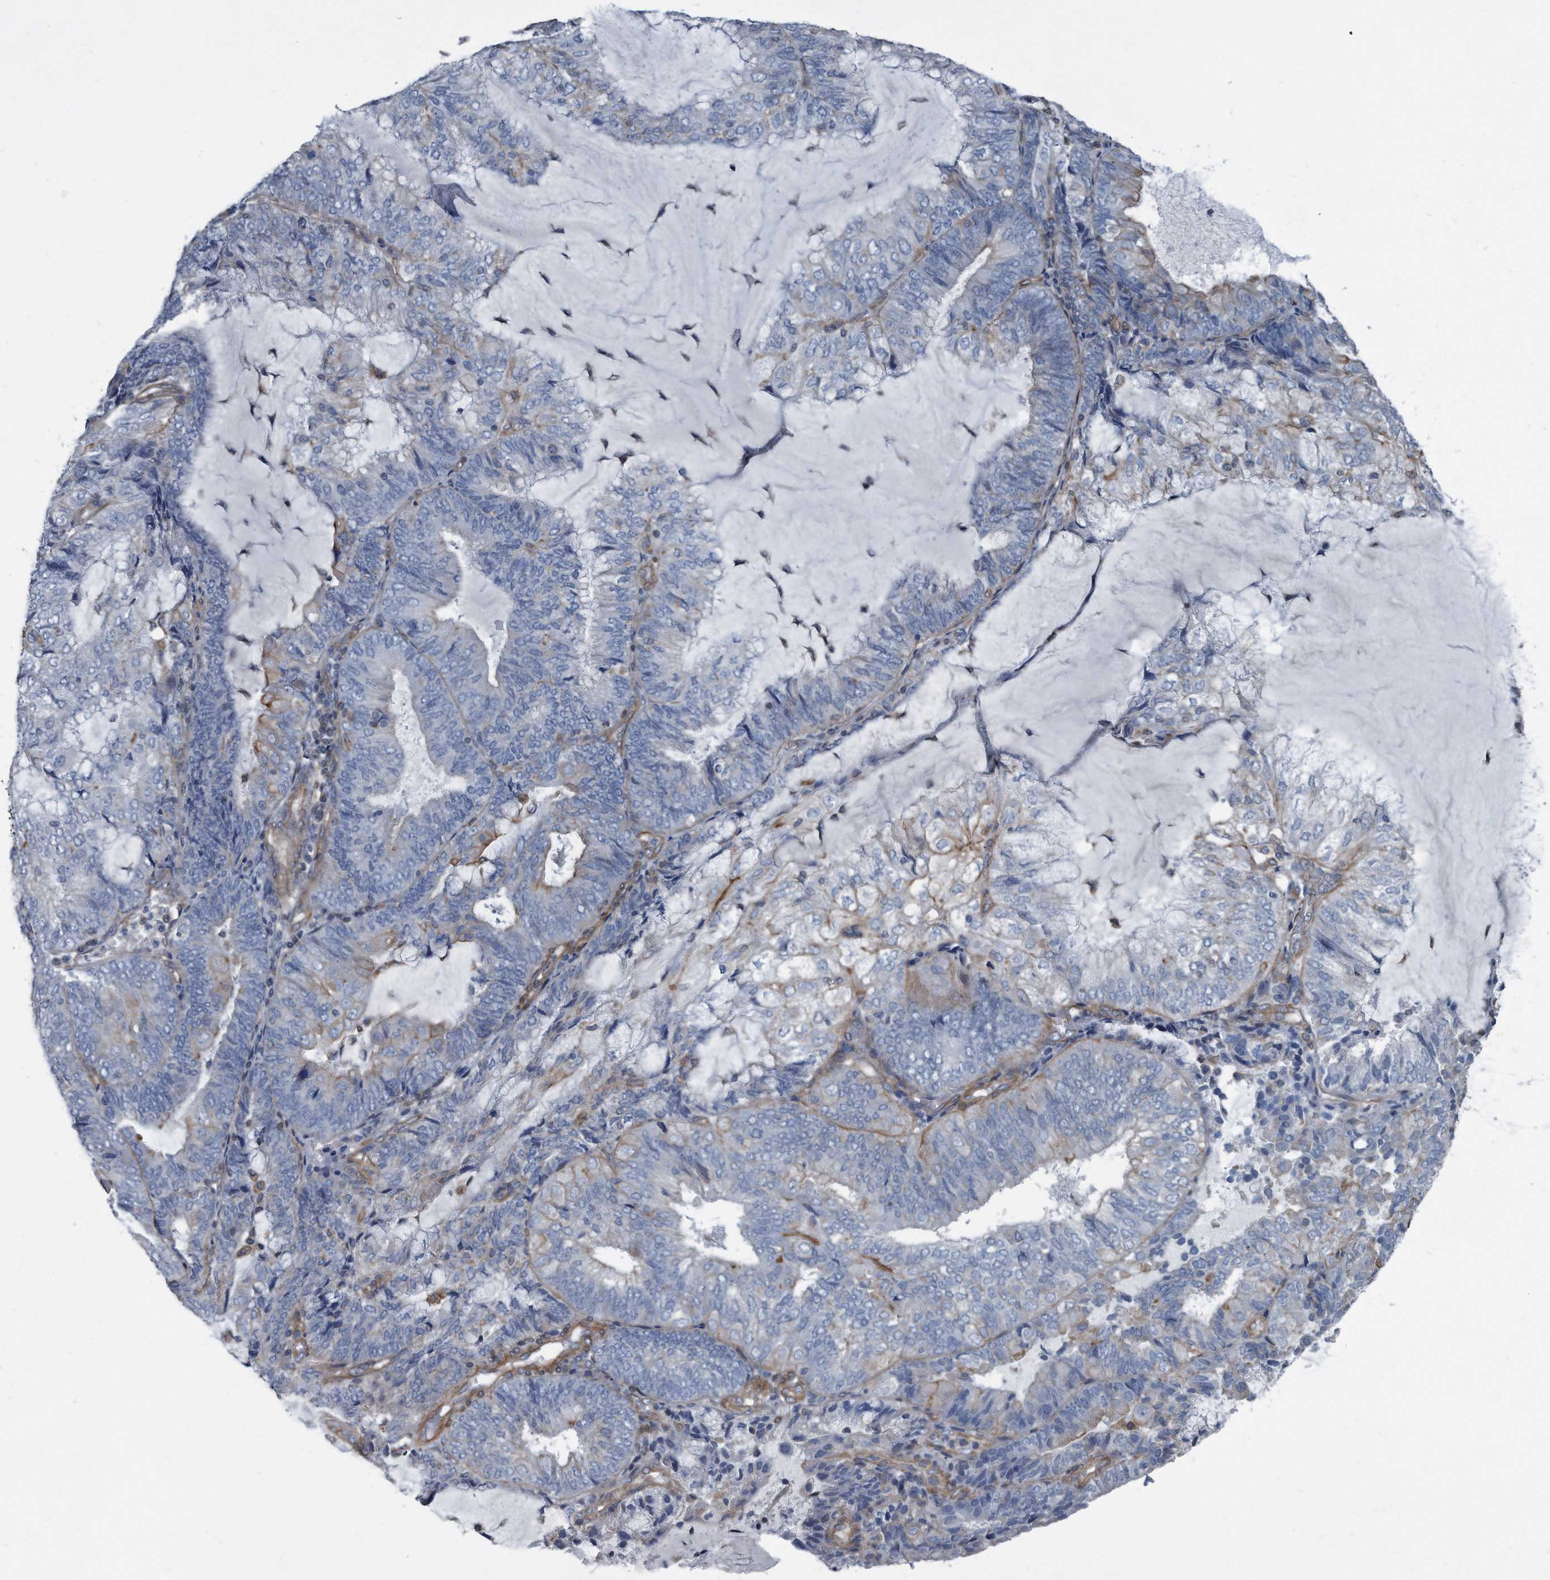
{"staining": {"intensity": "weak", "quantity": "<25%", "location": "cytoplasmic/membranous"}, "tissue": "endometrial cancer", "cell_type": "Tumor cells", "image_type": "cancer", "snomed": [{"axis": "morphology", "description": "Adenocarcinoma, NOS"}, {"axis": "topography", "description": "Endometrium"}], "caption": "This is a micrograph of immunohistochemistry (IHC) staining of endometrial adenocarcinoma, which shows no positivity in tumor cells.", "gene": "PLEC", "patient": {"sex": "female", "age": 81}}